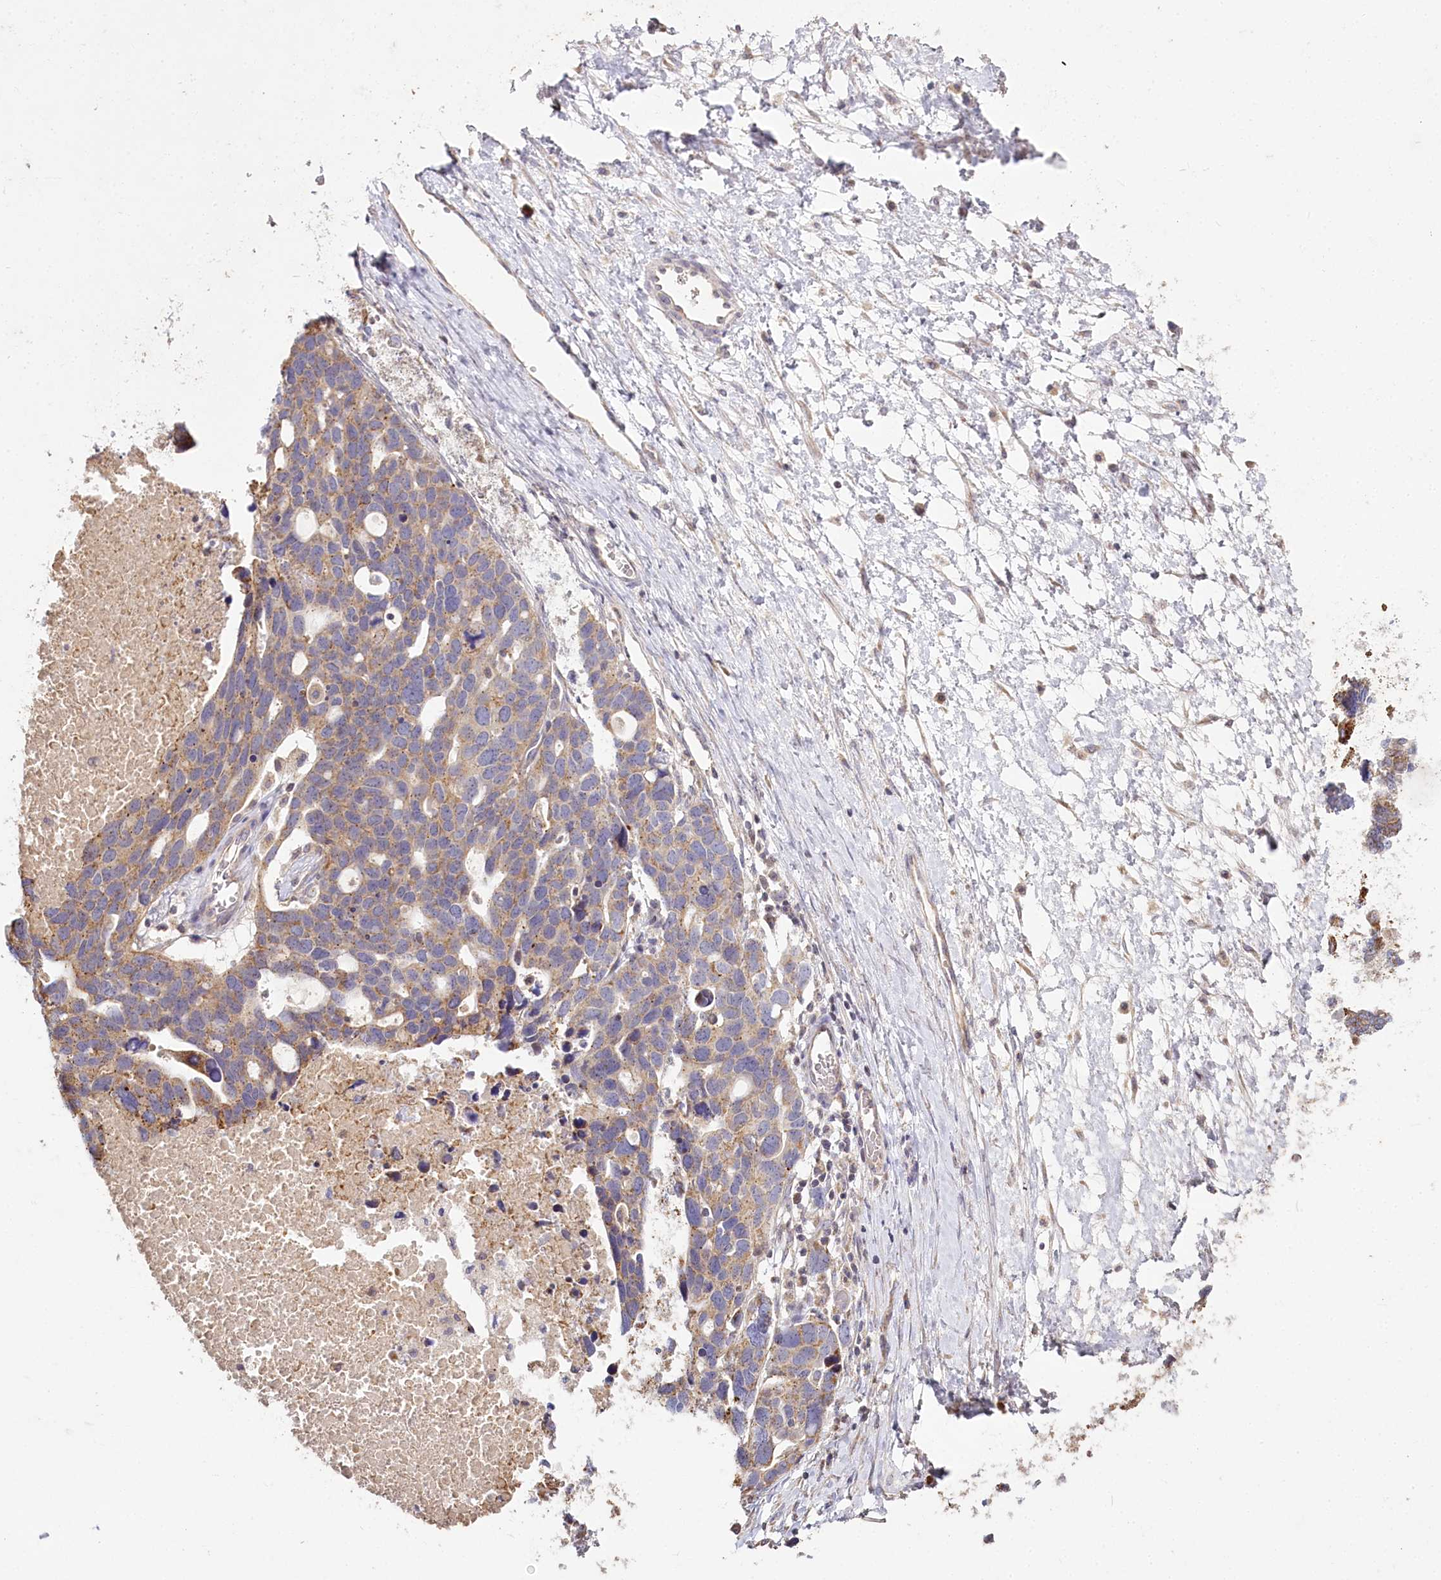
{"staining": {"intensity": "moderate", "quantity": ">75%", "location": "cytoplasmic/membranous"}, "tissue": "ovarian cancer", "cell_type": "Tumor cells", "image_type": "cancer", "snomed": [{"axis": "morphology", "description": "Cystadenocarcinoma, serous, NOS"}, {"axis": "topography", "description": "Ovary"}], "caption": "Brown immunohistochemical staining in human ovarian cancer reveals moderate cytoplasmic/membranous expression in approximately >75% of tumor cells.", "gene": "ACOX2", "patient": {"sex": "female", "age": 54}}